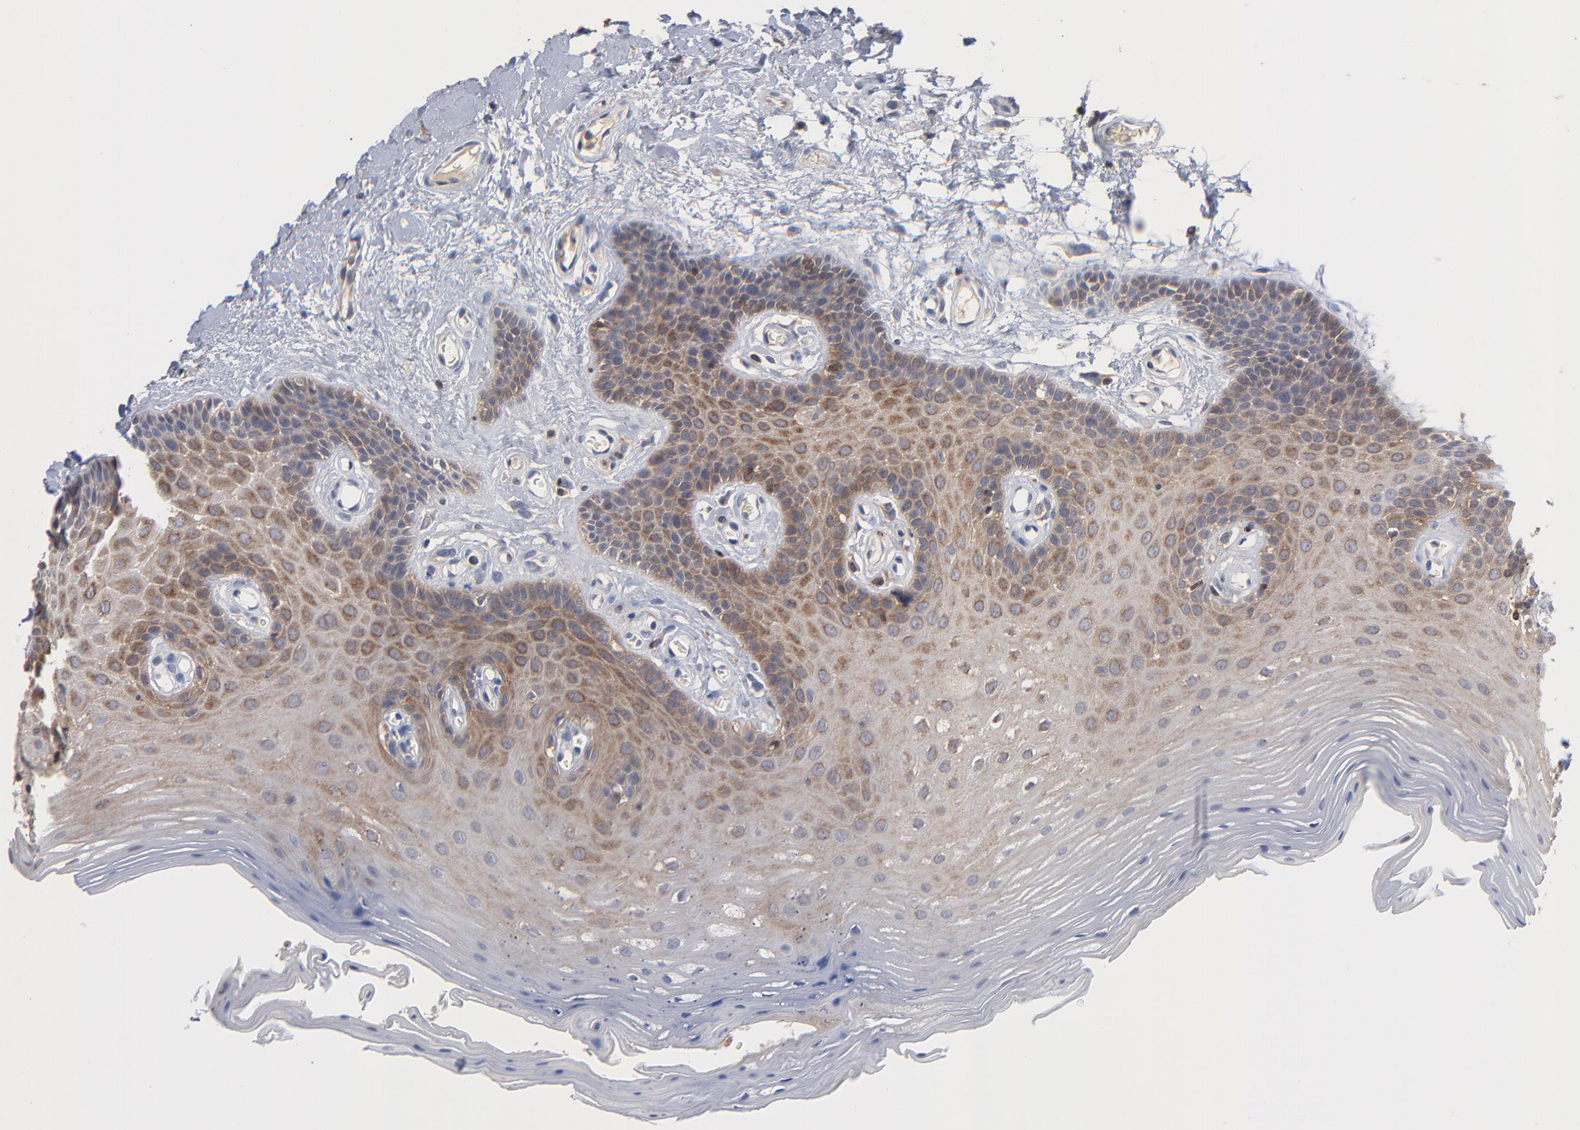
{"staining": {"intensity": "moderate", "quantity": "25%-75%", "location": "cytoplasmic/membranous"}, "tissue": "oral mucosa", "cell_type": "Squamous epithelial cells", "image_type": "normal", "snomed": [{"axis": "morphology", "description": "Normal tissue, NOS"}, {"axis": "morphology", "description": "Squamous cell carcinoma, NOS"}, {"axis": "topography", "description": "Skeletal muscle"}, {"axis": "topography", "description": "Oral tissue"}, {"axis": "topography", "description": "Head-Neck"}], "caption": "Immunohistochemical staining of benign human oral mucosa exhibits 25%-75% levels of moderate cytoplasmic/membranous protein staining in about 25%-75% of squamous epithelial cells. (brown staining indicates protein expression, while blue staining denotes nuclei).", "gene": "PDLIM2", "patient": {"sex": "male", "age": 71}}